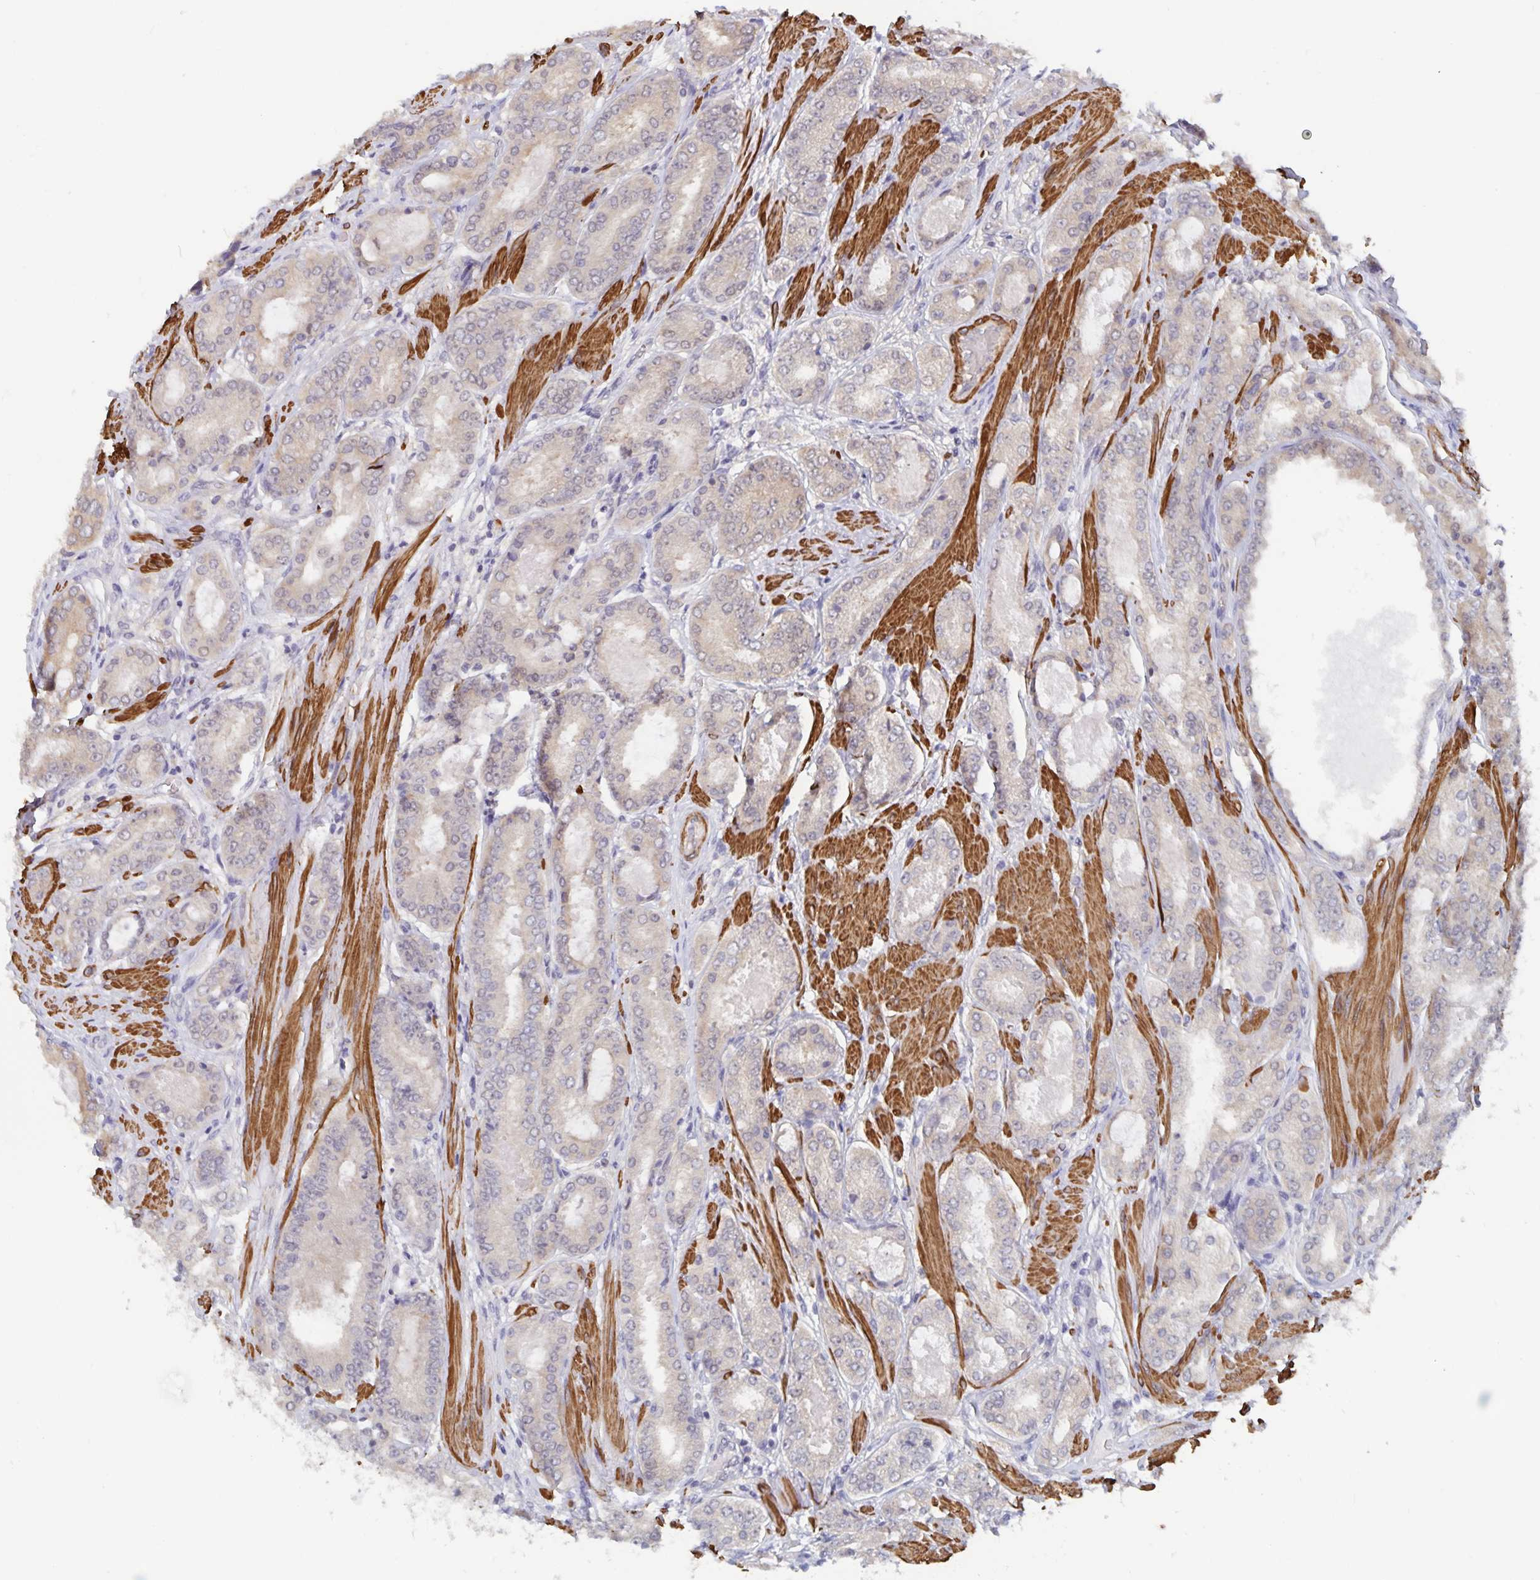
{"staining": {"intensity": "negative", "quantity": "none", "location": "none"}, "tissue": "prostate cancer", "cell_type": "Tumor cells", "image_type": "cancer", "snomed": [{"axis": "morphology", "description": "Adenocarcinoma, High grade"}, {"axis": "topography", "description": "Prostate"}], "caption": "DAB (3,3'-diaminobenzidine) immunohistochemical staining of prostate cancer exhibits no significant expression in tumor cells.", "gene": "BAG6", "patient": {"sex": "male", "age": 63}}